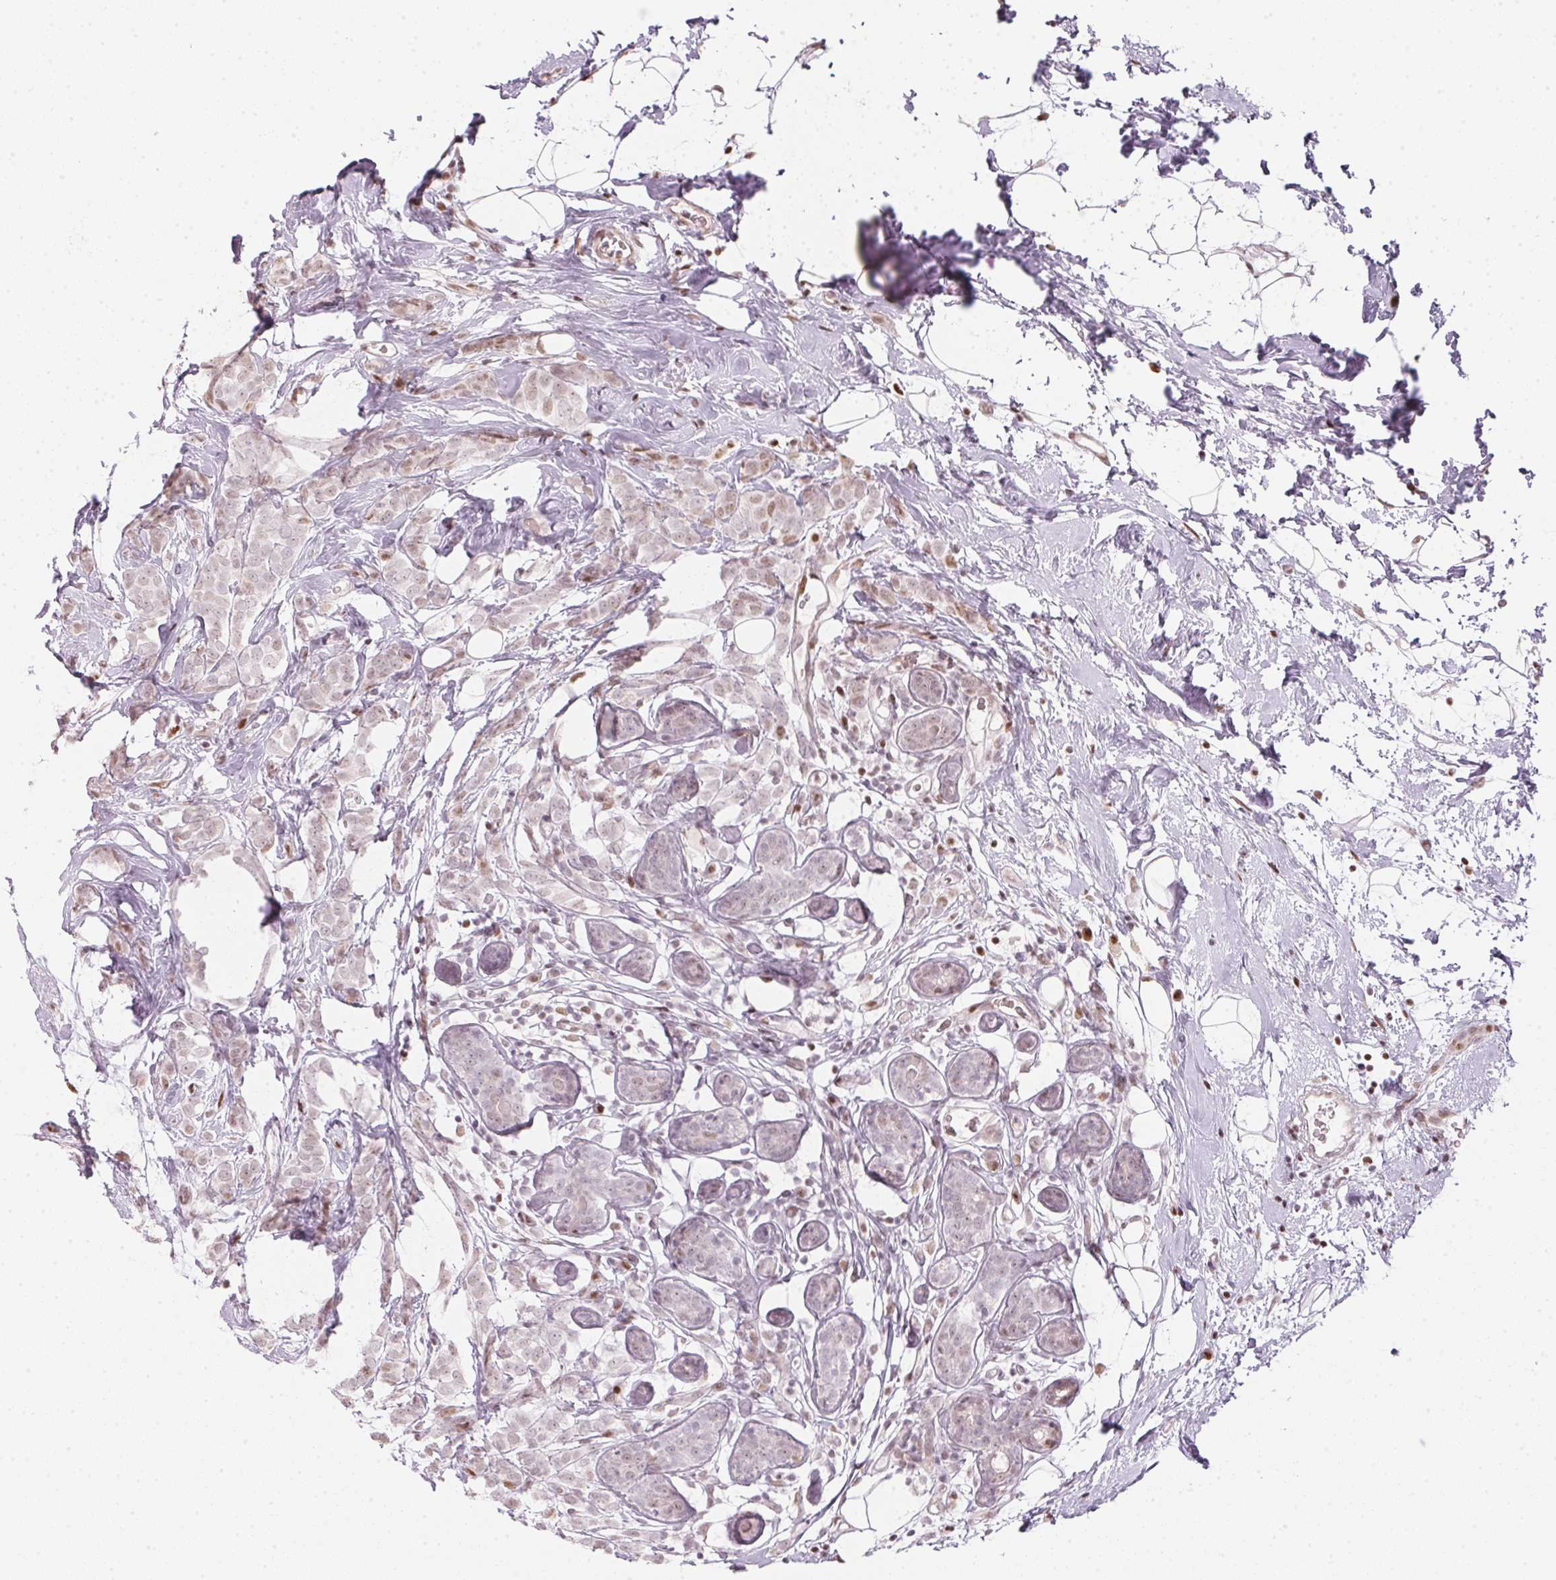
{"staining": {"intensity": "negative", "quantity": "none", "location": "none"}, "tissue": "breast cancer", "cell_type": "Tumor cells", "image_type": "cancer", "snomed": [{"axis": "morphology", "description": "Lobular carcinoma"}, {"axis": "topography", "description": "Breast"}], "caption": "Photomicrograph shows no significant protein positivity in tumor cells of breast cancer (lobular carcinoma).", "gene": "KAT6A", "patient": {"sex": "female", "age": 49}}